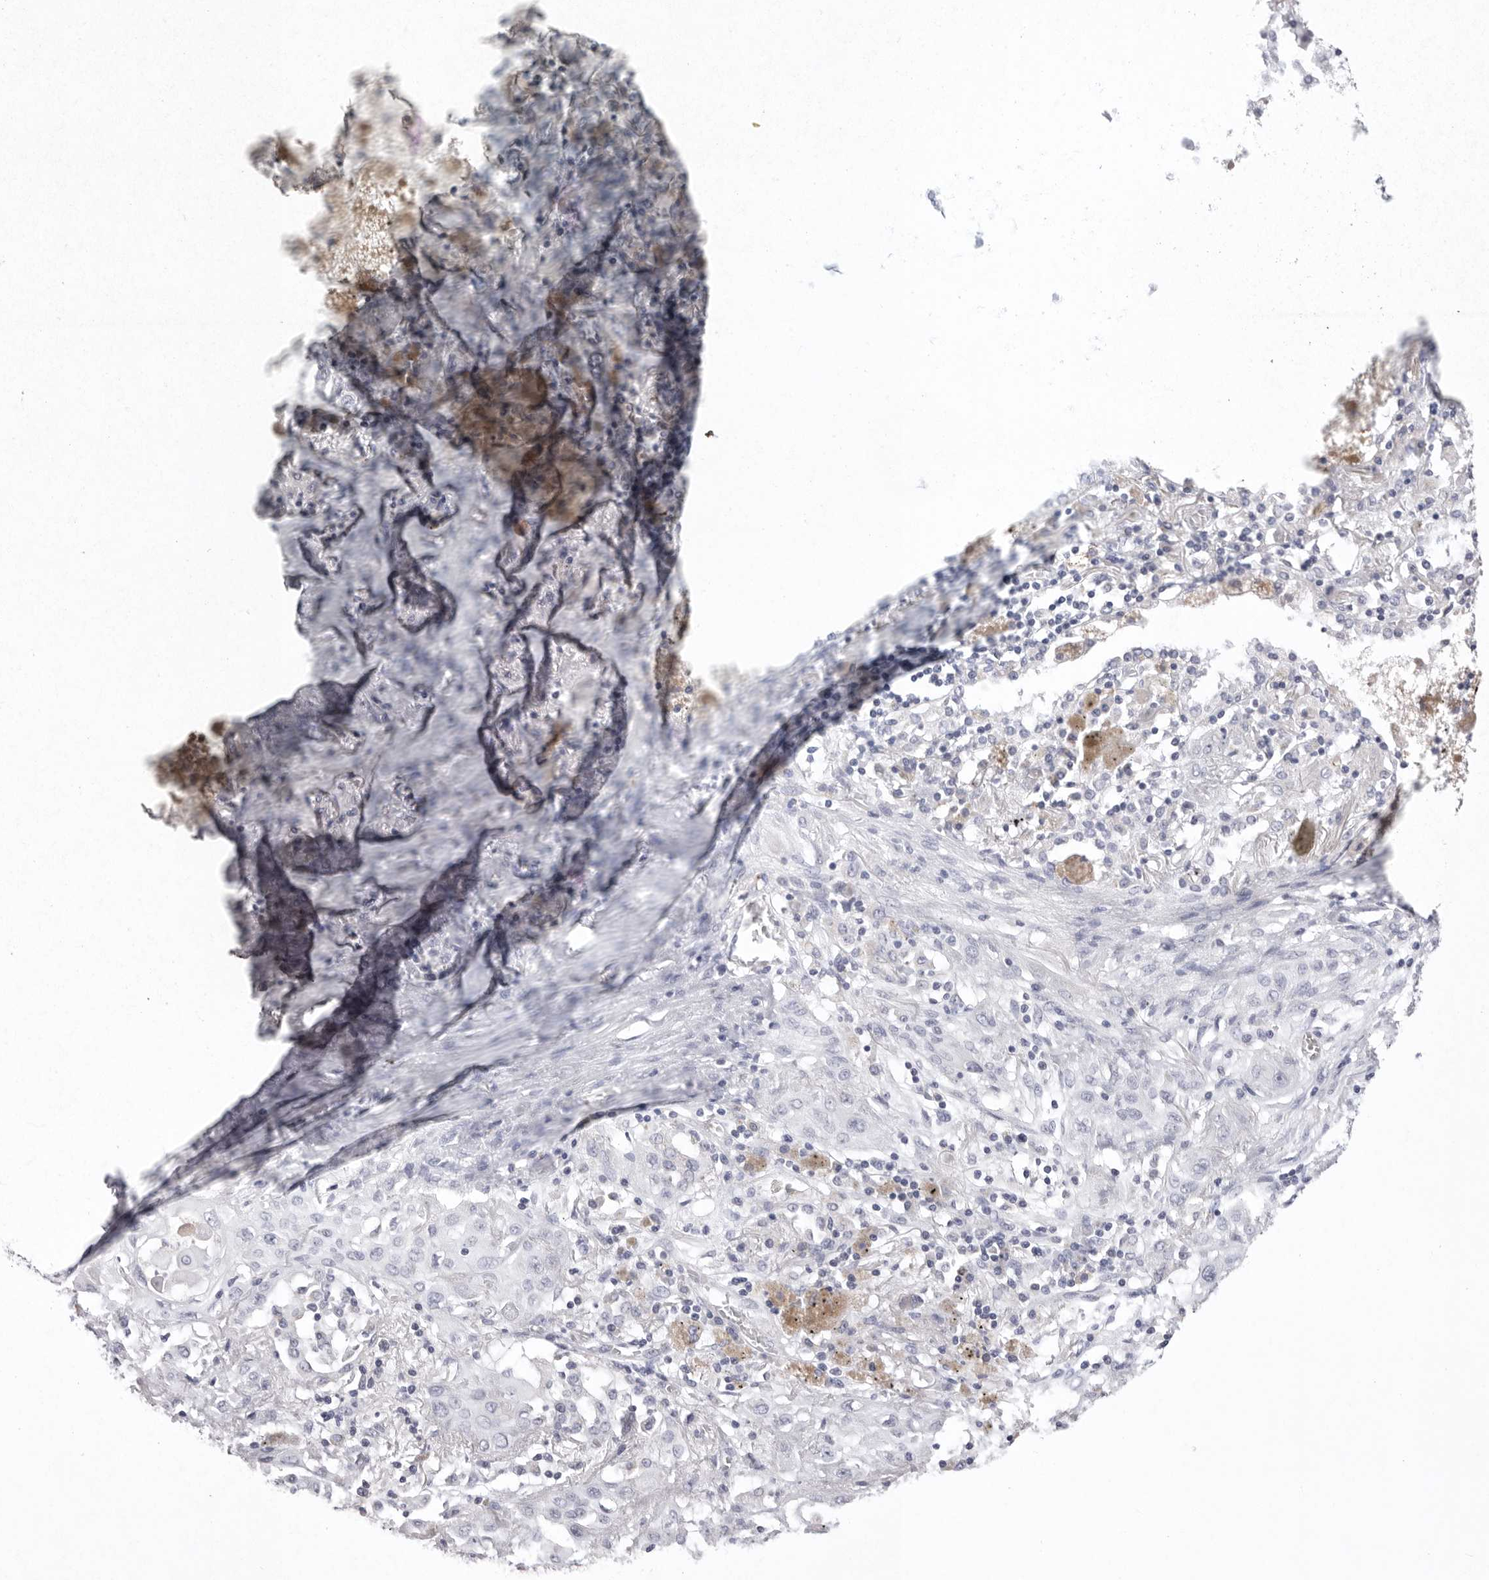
{"staining": {"intensity": "negative", "quantity": "none", "location": "none"}, "tissue": "lung cancer", "cell_type": "Tumor cells", "image_type": "cancer", "snomed": [{"axis": "morphology", "description": "Squamous cell carcinoma, NOS"}, {"axis": "topography", "description": "Lung"}], "caption": "Lung cancer stained for a protein using immunohistochemistry (IHC) displays no staining tumor cells.", "gene": "VDAC3", "patient": {"sex": "female", "age": 47}}